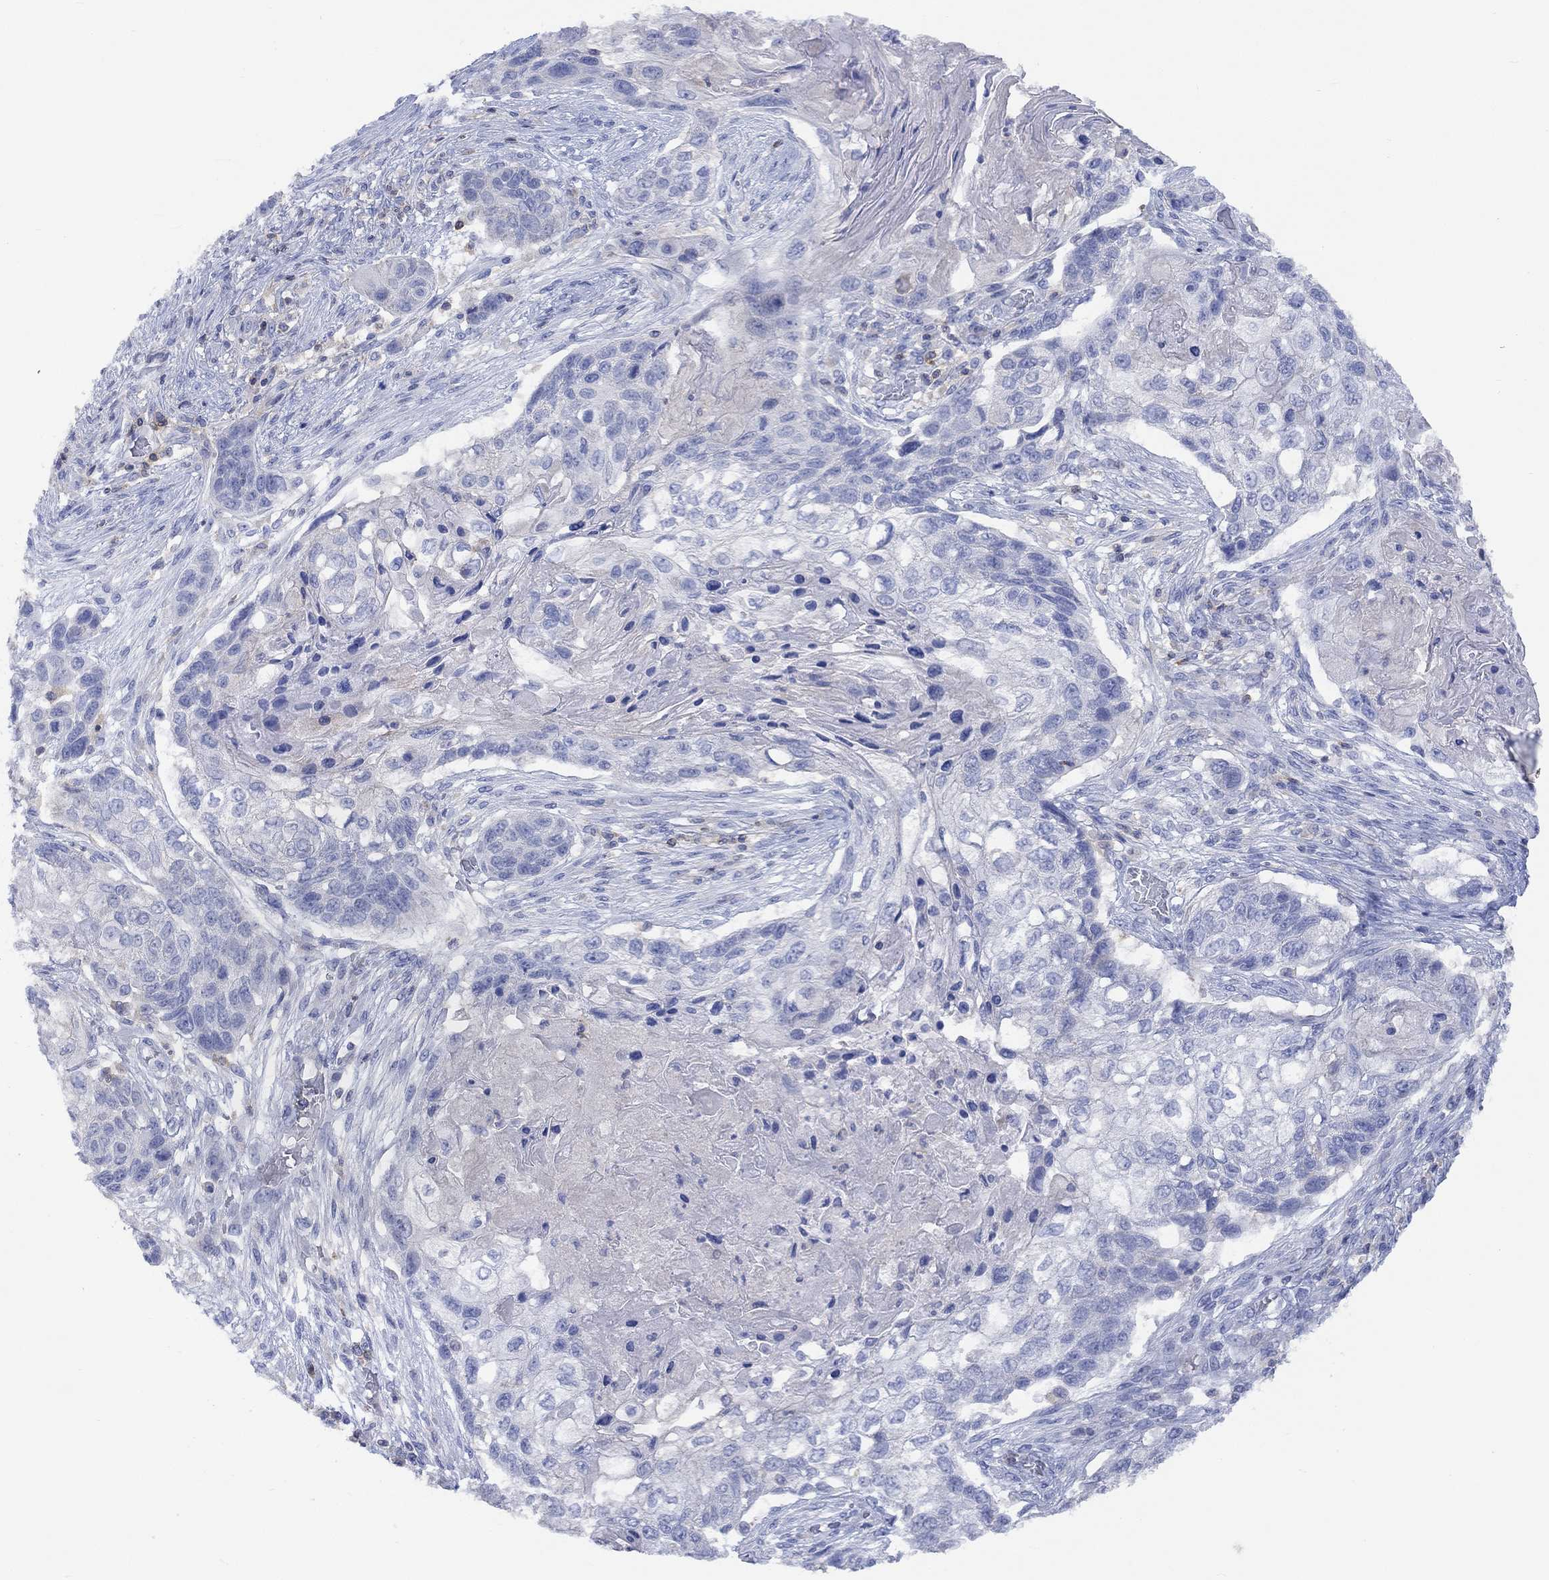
{"staining": {"intensity": "negative", "quantity": "none", "location": "none"}, "tissue": "lung cancer", "cell_type": "Tumor cells", "image_type": "cancer", "snomed": [{"axis": "morphology", "description": "Normal tissue, NOS"}, {"axis": "morphology", "description": "Squamous cell carcinoma, NOS"}, {"axis": "topography", "description": "Bronchus"}, {"axis": "topography", "description": "Lung"}], "caption": "Lung cancer (squamous cell carcinoma) was stained to show a protein in brown. There is no significant staining in tumor cells.", "gene": "GCM1", "patient": {"sex": "male", "age": 69}}